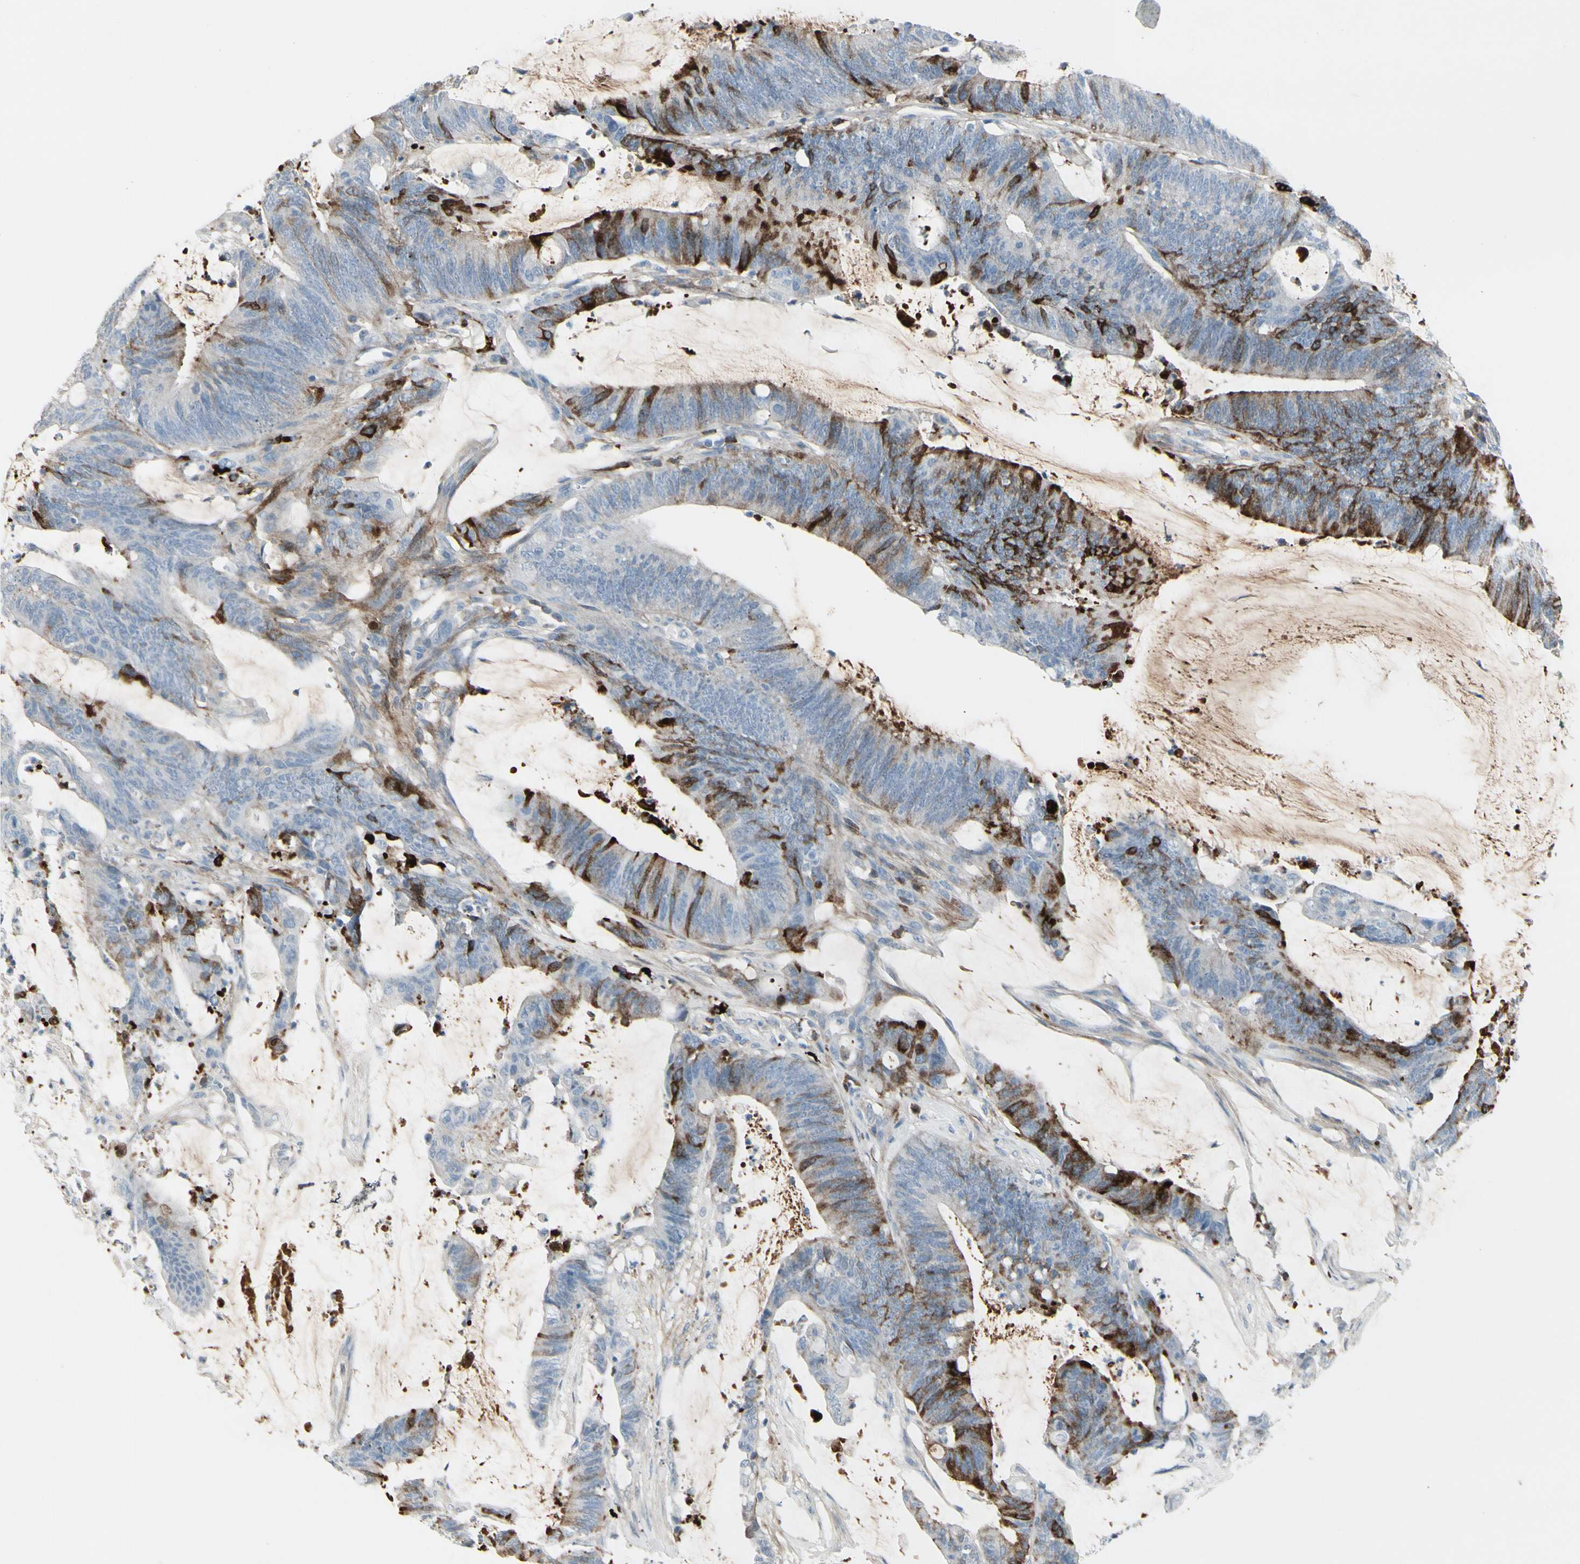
{"staining": {"intensity": "strong", "quantity": "25%-75%", "location": "cytoplasmic/membranous"}, "tissue": "colorectal cancer", "cell_type": "Tumor cells", "image_type": "cancer", "snomed": [{"axis": "morphology", "description": "Adenocarcinoma, NOS"}, {"axis": "topography", "description": "Rectum"}], "caption": "Tumor cells exhibit strong cytoplasmic/membranous expression in approximately 25%-75% of cells in colorectal cancer.", "gene": "IGHG1", "patient": {"sex": "female", "age": 66}}